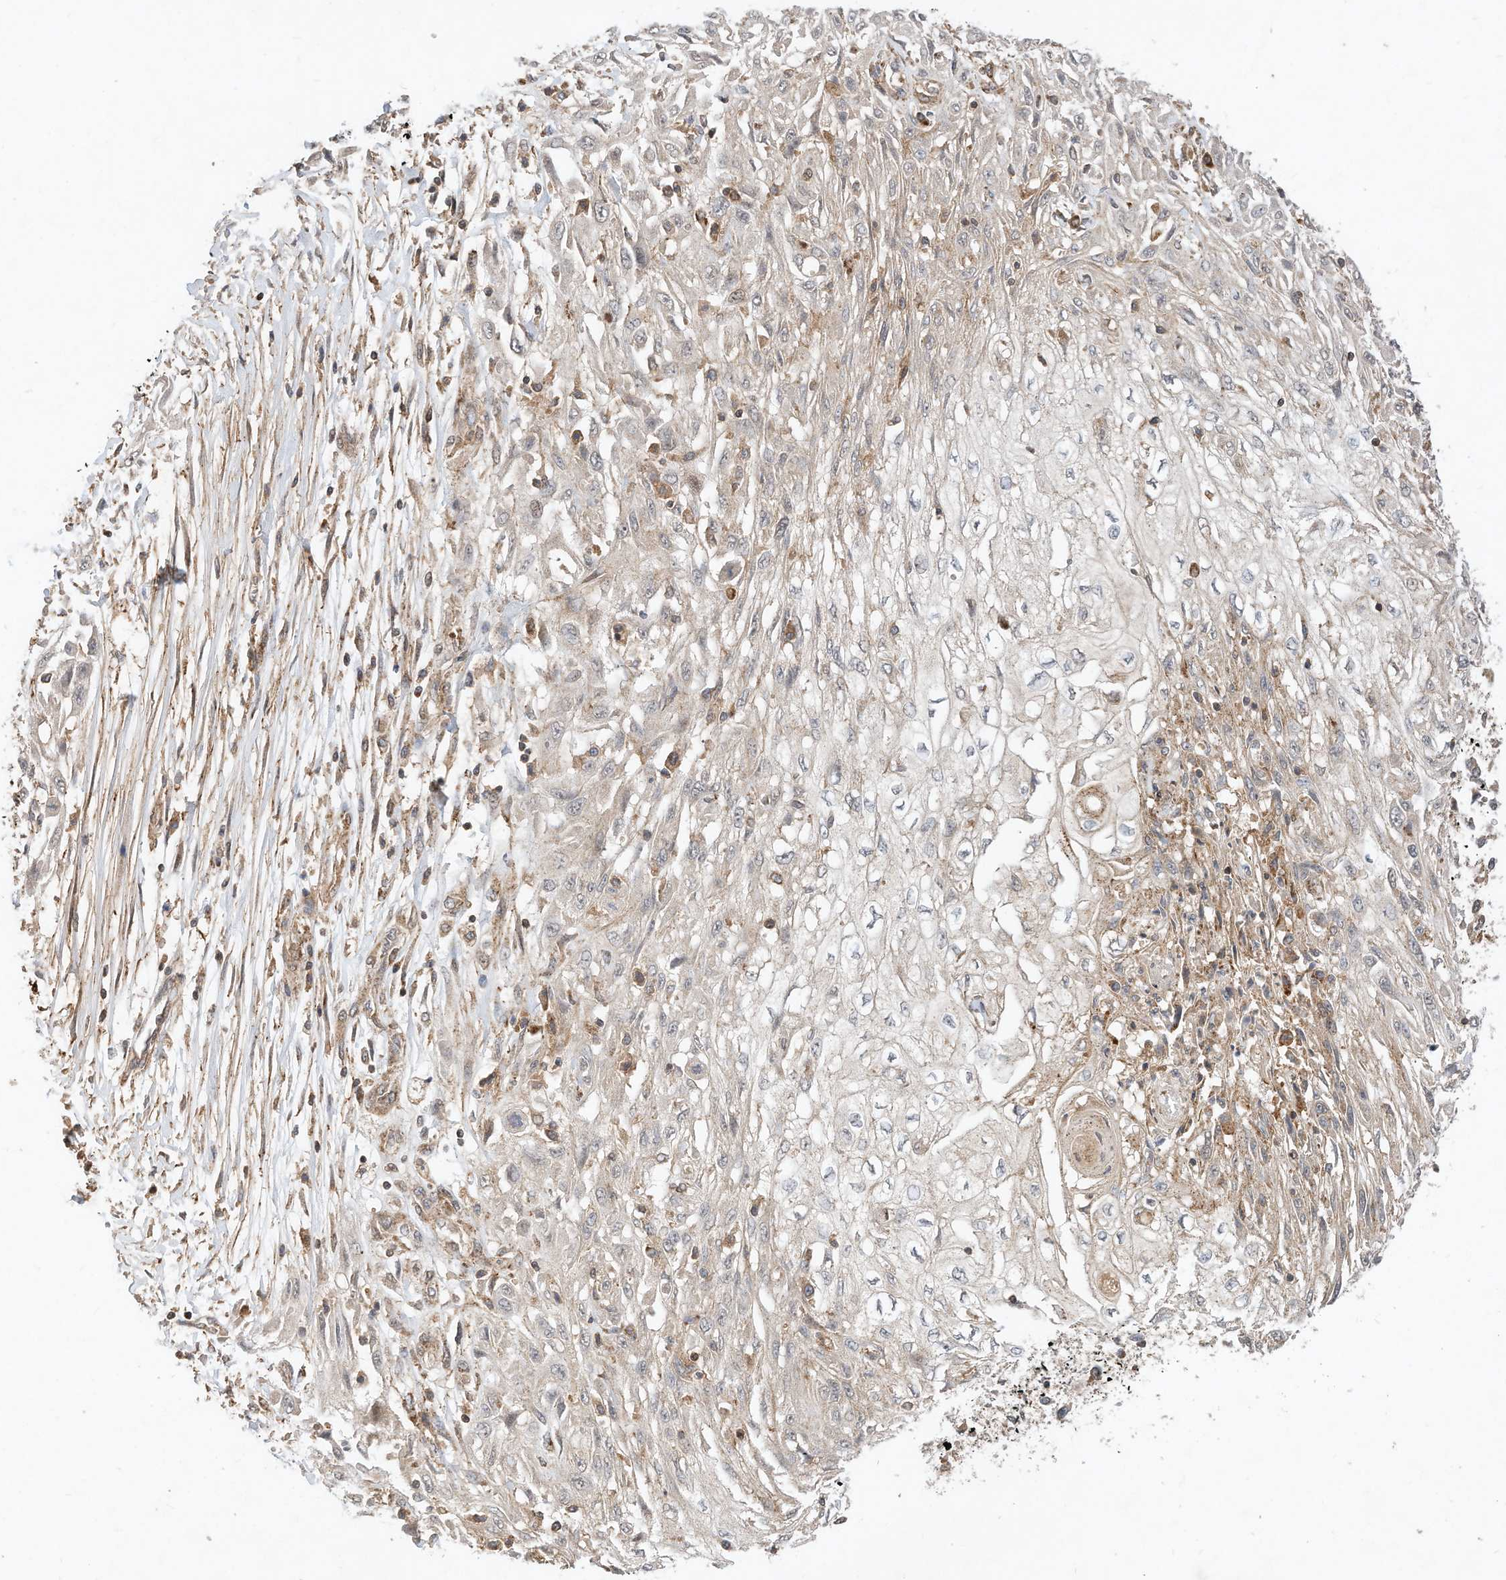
{"staining": {"intensity": "negative", "quantity": "none", "location": "none"}, "tissue": "skin cancer", "cell_type": "Tumor cells", "image_type": "cancer", "snomed": [{"axis": "morphology", "description": "Squamous cell carcinoma, NOS"}, {"axis": "morphology", "description": "Squamous cell carcinoma, metastatic, NOS"}, {"axis": "topography", "description": "Skin"}, {"axis": "topography", "description": "Lymph node"}], "caption": "Immunohistochemical staining of human skin cancer (squamous cell carcinoma) demonstrates no significant expression in tumor cells.", "gene": "CPAMD8", "patient": {"sex": "male", "age": 75}}